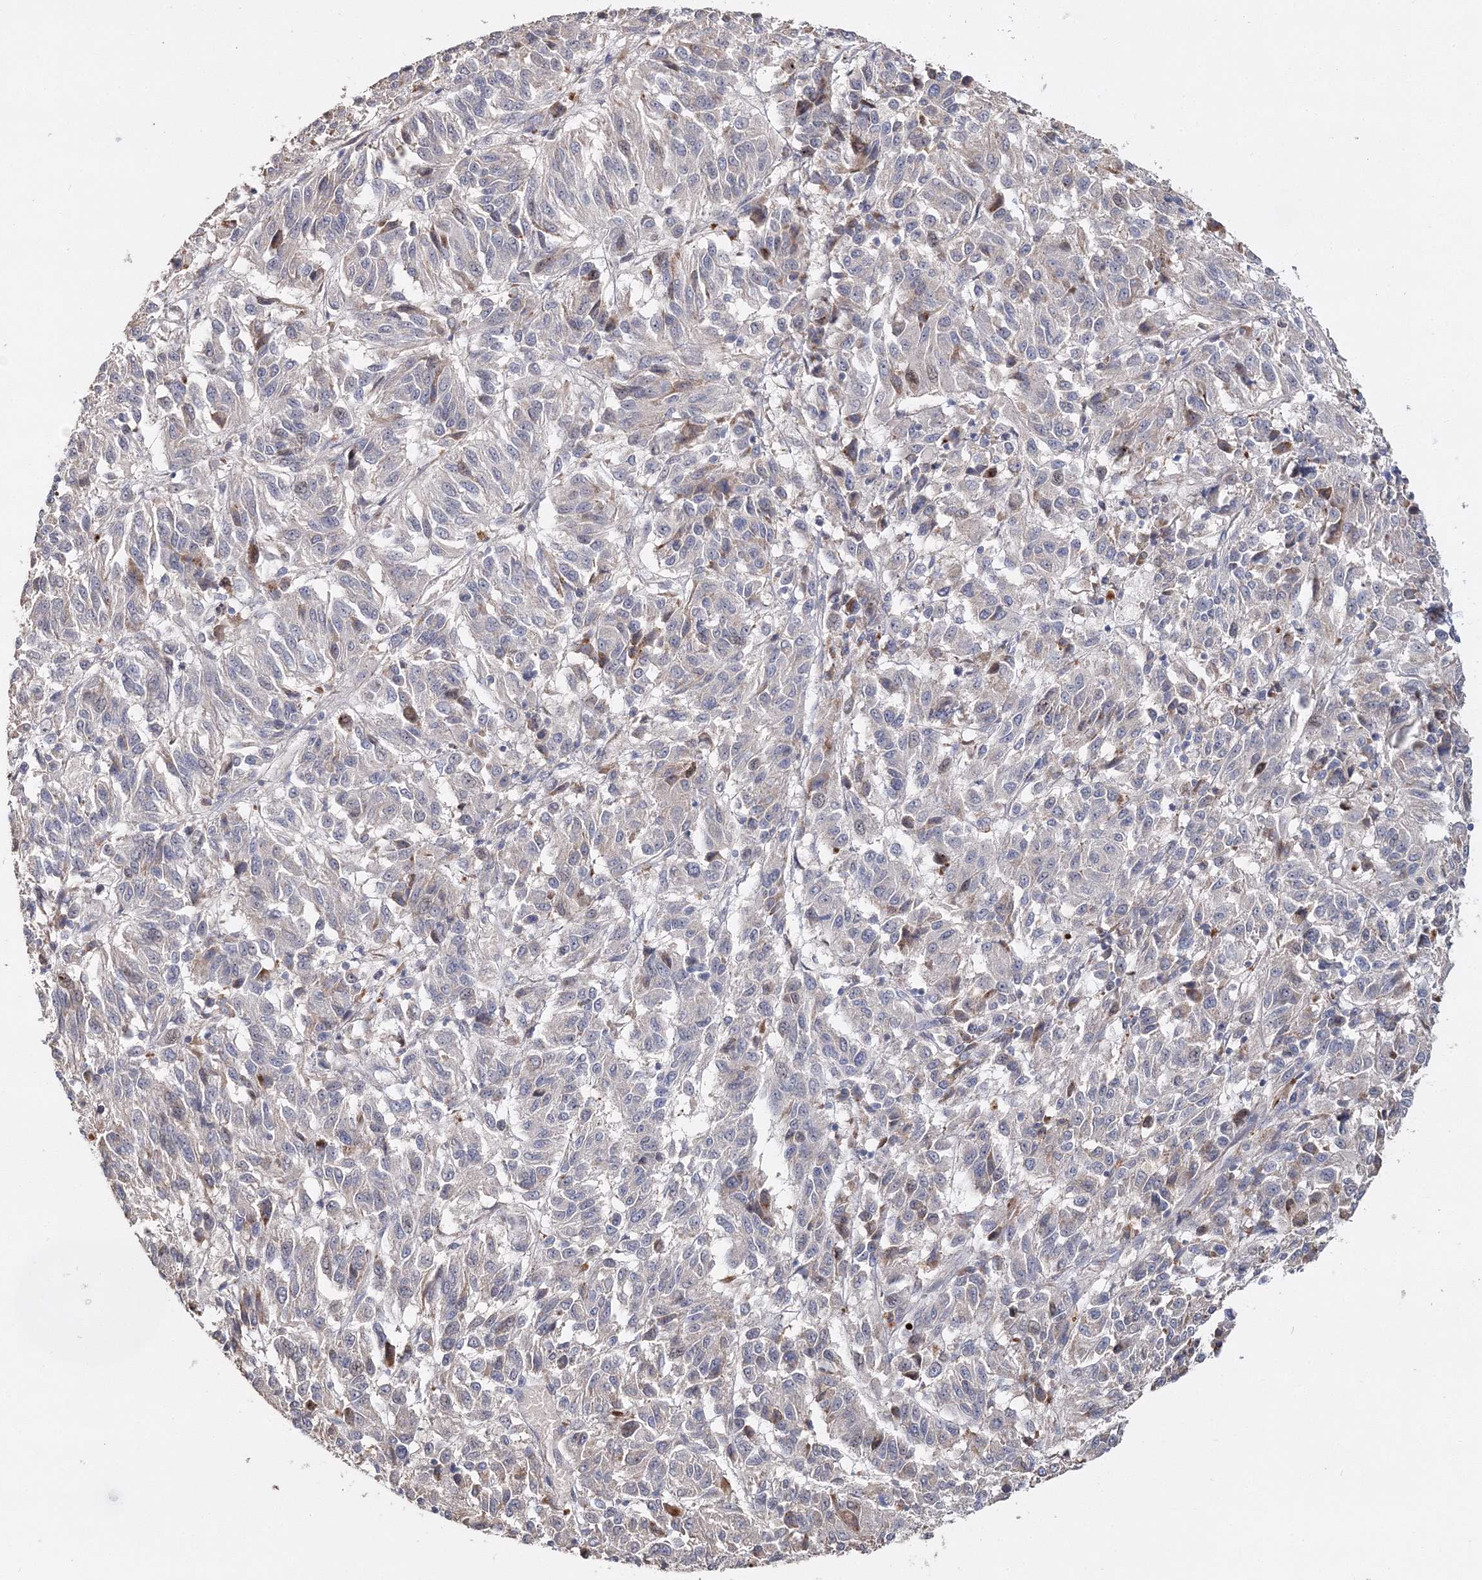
{"staining": {"intensity": "negative", "quantity": "none", "location": "none"}, "tissue": "melanoma", "cell_type": "Tumor cells", "image_type": "cancer", "snomed": [{"axis": "morphology", "description": "Malignant melanoma, Metastatic site"}, {"axis": "topography", "description": "Lung"}], "caption": "This micrograph is of melanoma stained with immunohistochemistry (IHC) to label a protein in brown with the nuclei are counter-stained blue. There is no staining in tumor cells.", "gene": "GJB5", "patient": {"sex": "male", "age": 64}}